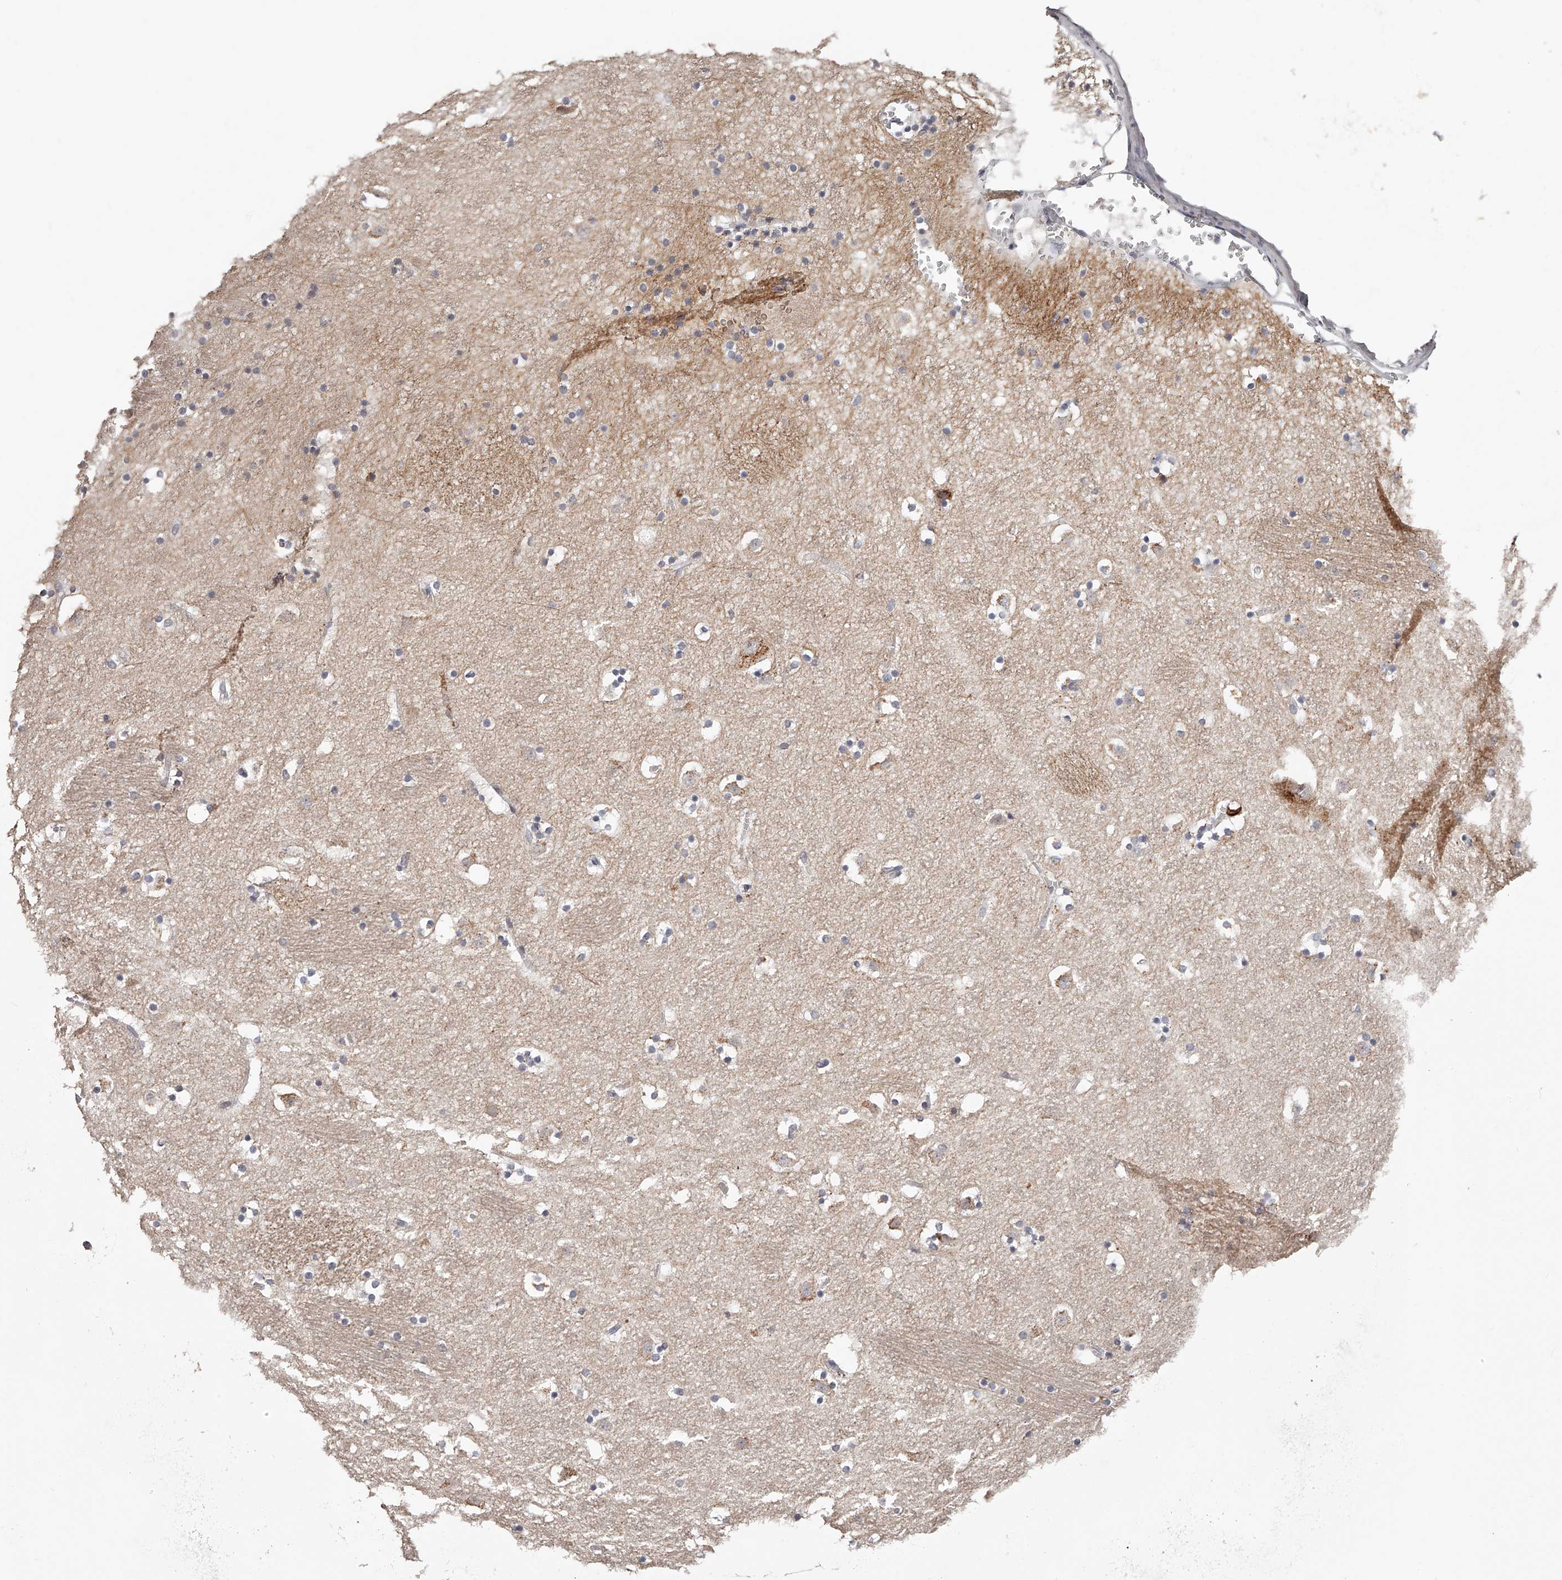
{"staining": {"intensity": "weak", "quantity": "<25%", "location": "cytoplasmic/membranous"}, "tissue": "caudate", "cell_type": "Glial cells", "image_type": "normal", "snomed": [{"axis": "morphology", "description": "Normal tissue, NOS"}, {"axis": "topography", "description": "Lateral ventricle wall"}], "caption": "Immunohistochemistry (IHC) of normal human caudate shows no positivity in glial cells.", "gene": "SLC35D3", "patient": {"sex": "male", "age": 45}}